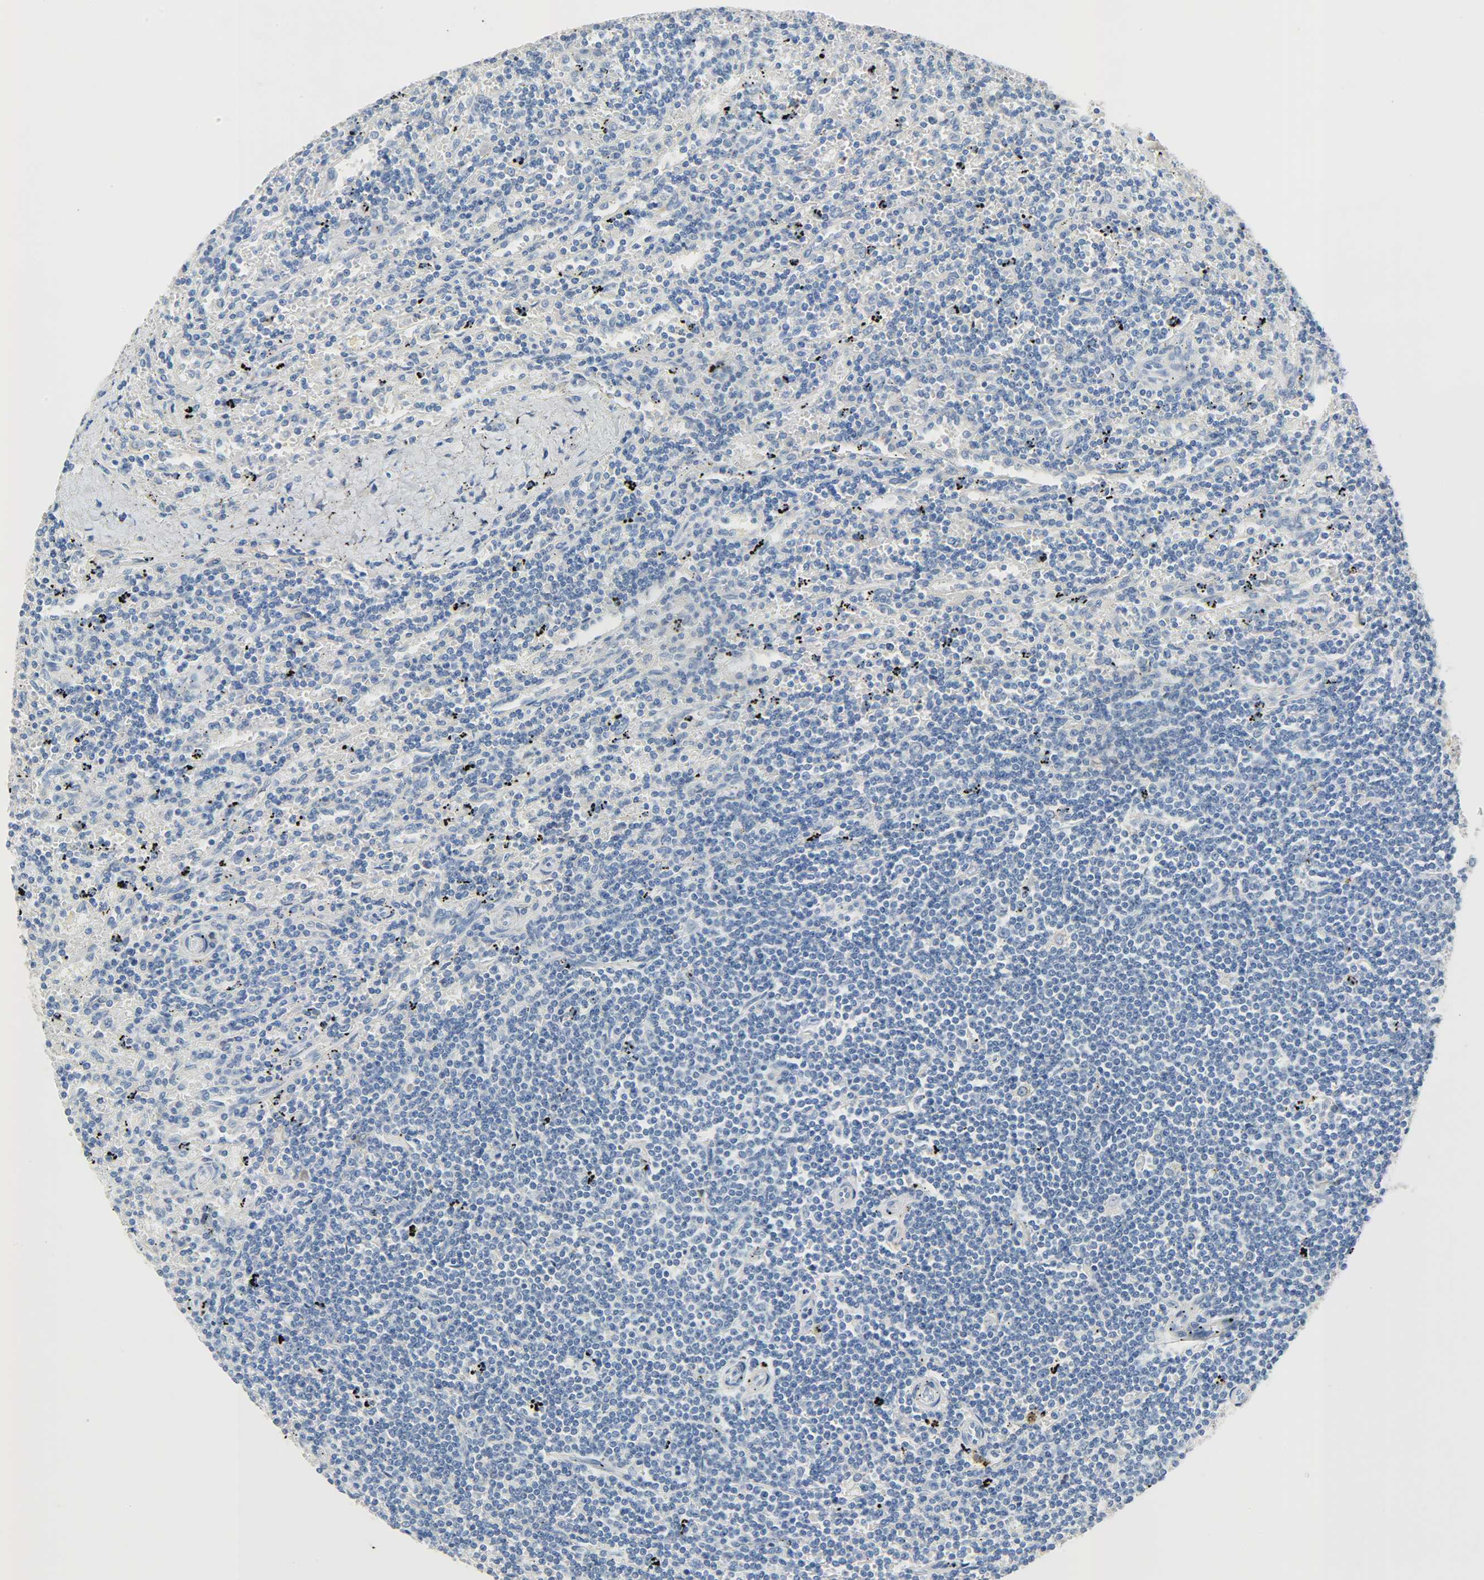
{"staining": {"intensity": "negative", "quantity": "none", "location": "none"}, "tissue": "lymphoma", "cell_type": "Tumor cells", "image_type": "cancer", "snomed": [{"axis": "morphology", "description": "Malignant lymphoma, non-Hodgkin's type, Low grade"}, {"axis": "topography", "description": "Spleen"}], "caption": "A high-resolution image shows immunohistochemistry staining of malignant lymphoma, non-Hodgkin's type (low-grade), which reveals no significant expression in tumor cells. The staining is performed using DAB (3,3'-diaminobenzidine) brown chromogen with nuclei counter-stained in using hematoxylin.", "gene": "CRP", "patient": {"sex": "male", "age": 76}}